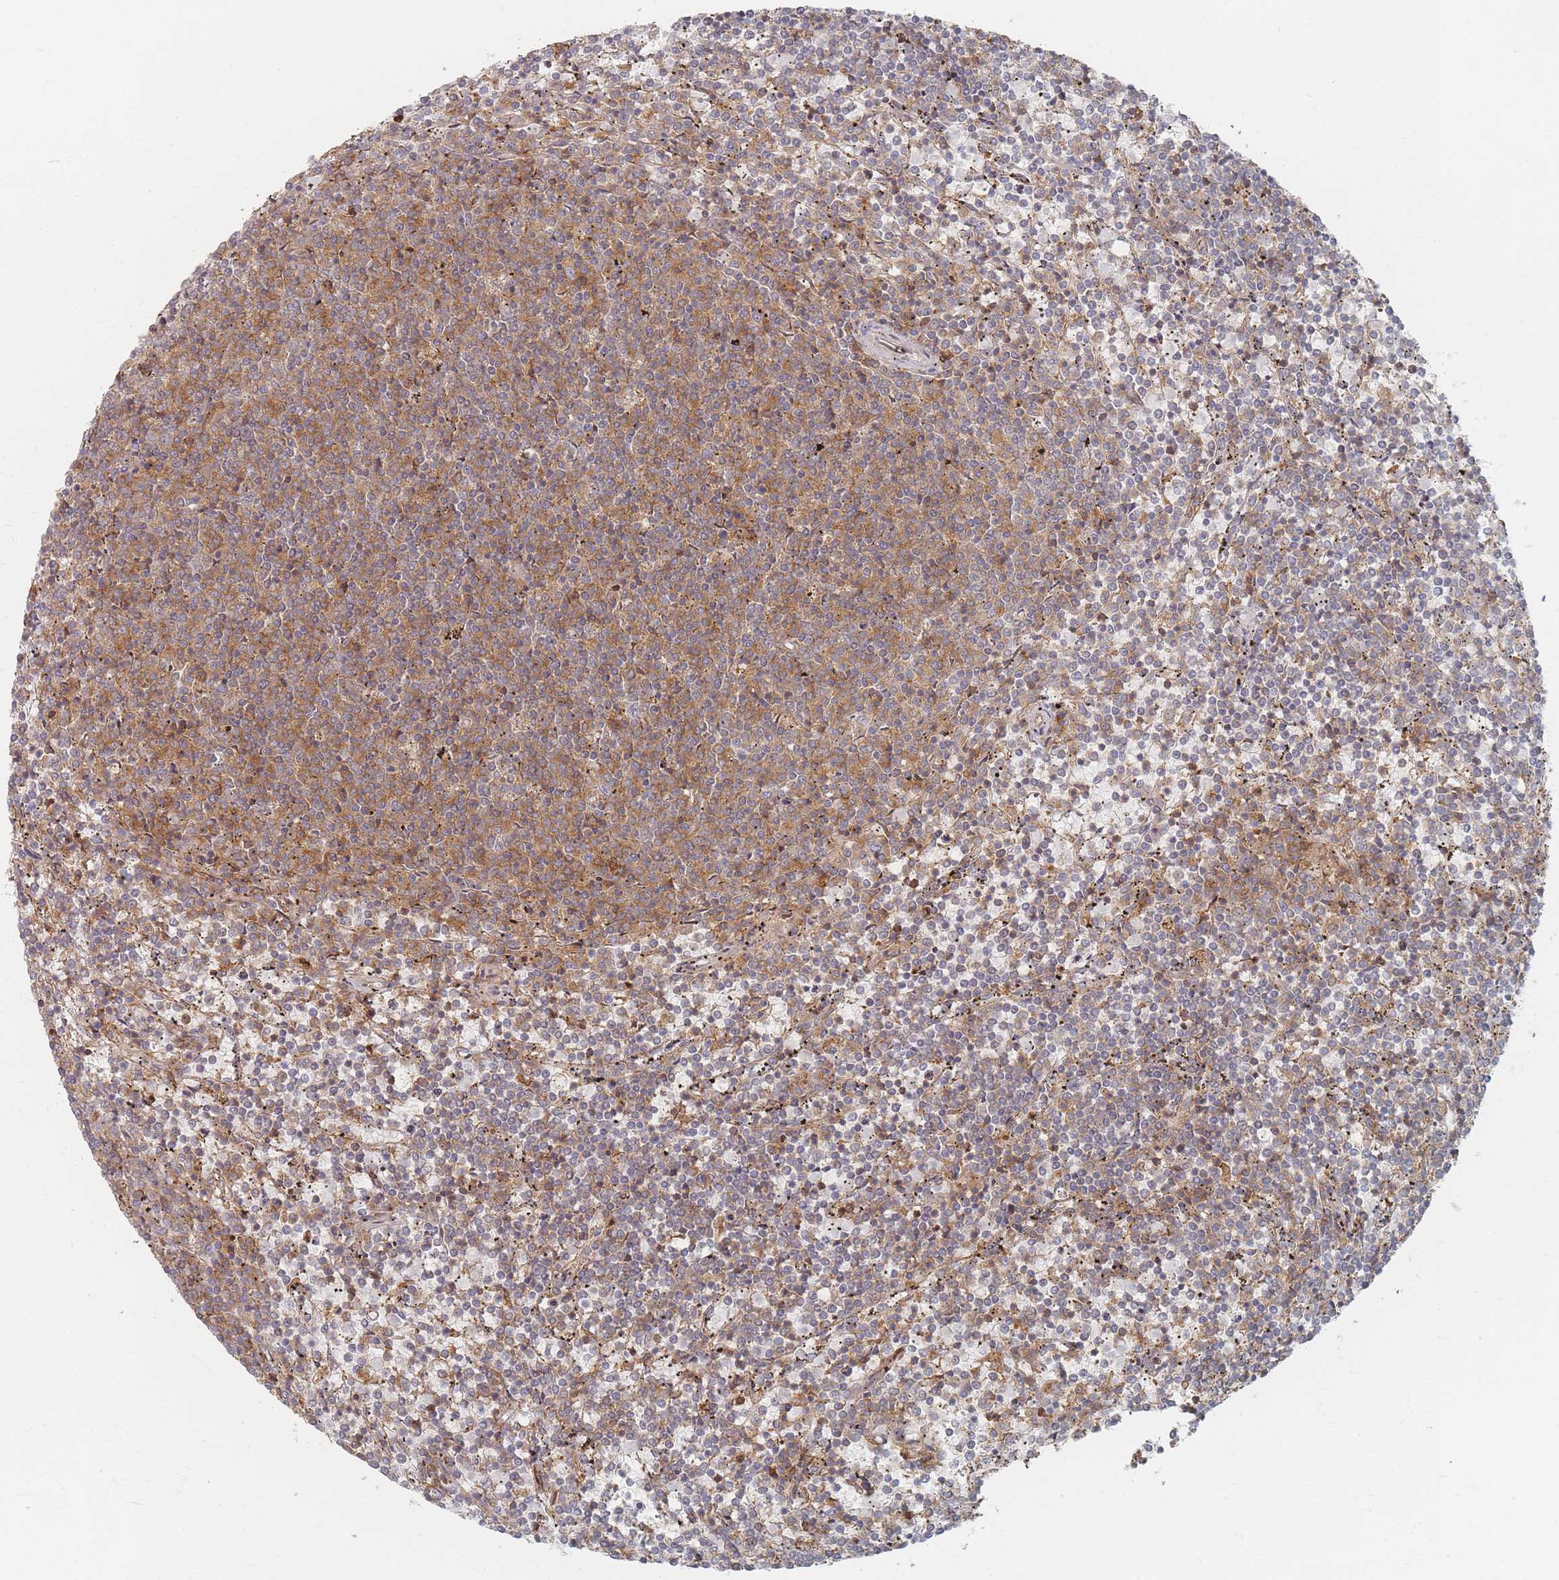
{"staining": {"intensity": "weak", "quantity": "25%-75%", "location": "cytoplasmic/membranous"}, "tissue": "lymphoma", "cell_type": "Tumor cells", "image_type": "cancer", "snomed": [{"axis": "morphology", "description": "Malignant lymphoma, non-Hodgkin's type, Low grade"}, {"axis": "topography", "description": "Spleen"}], "caption": "IHC of human lymphoma reveals low levels of weak cytoplasmic/membranous positivity in about 25%-75% of tumor cells. Immunohistochemistry (ihc) stains the protein of interest in brown and the nuclei are stained blue.", "gene": "ZNF852", "patient": {"sex": "female", "age": 50}}